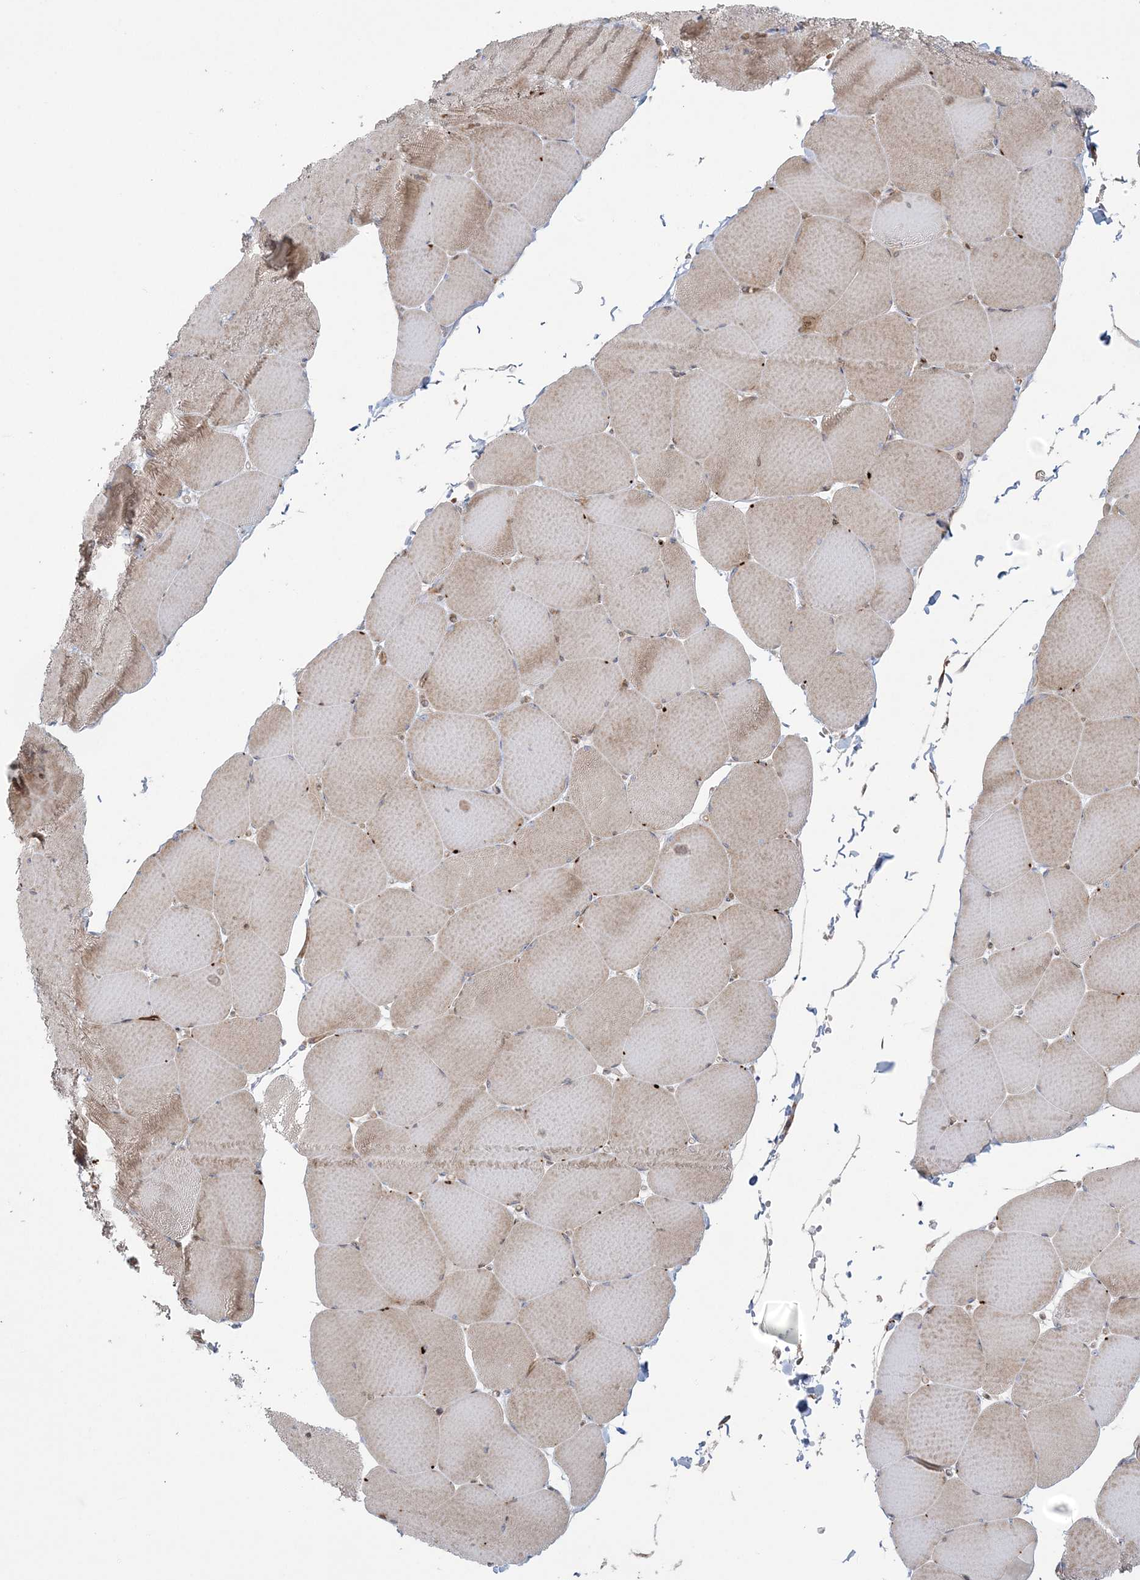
{"staining": {"intensity": "moderate", "quantity": ">75%", "location": "cytoplasmic/membranous"}, "tissue": "skeletal muscle", "cell_type": "Myocytes", "image_type": "normal", "snomed": [{"axis": "morphology", "description": "Normal tissue, NOS"}, {"axis": "topography", "description": "Skeletal muscle"}, {"axis": "topography", "description": "Head-Neck"}], "caption": "Myocytes exhibit medium levels of moderate cytoplasmic/membranous expression in about >75% of cells in normal human skeletal muscle.", "gene": "NUDT9", "patient": {"sex": "male", "age": 66}}